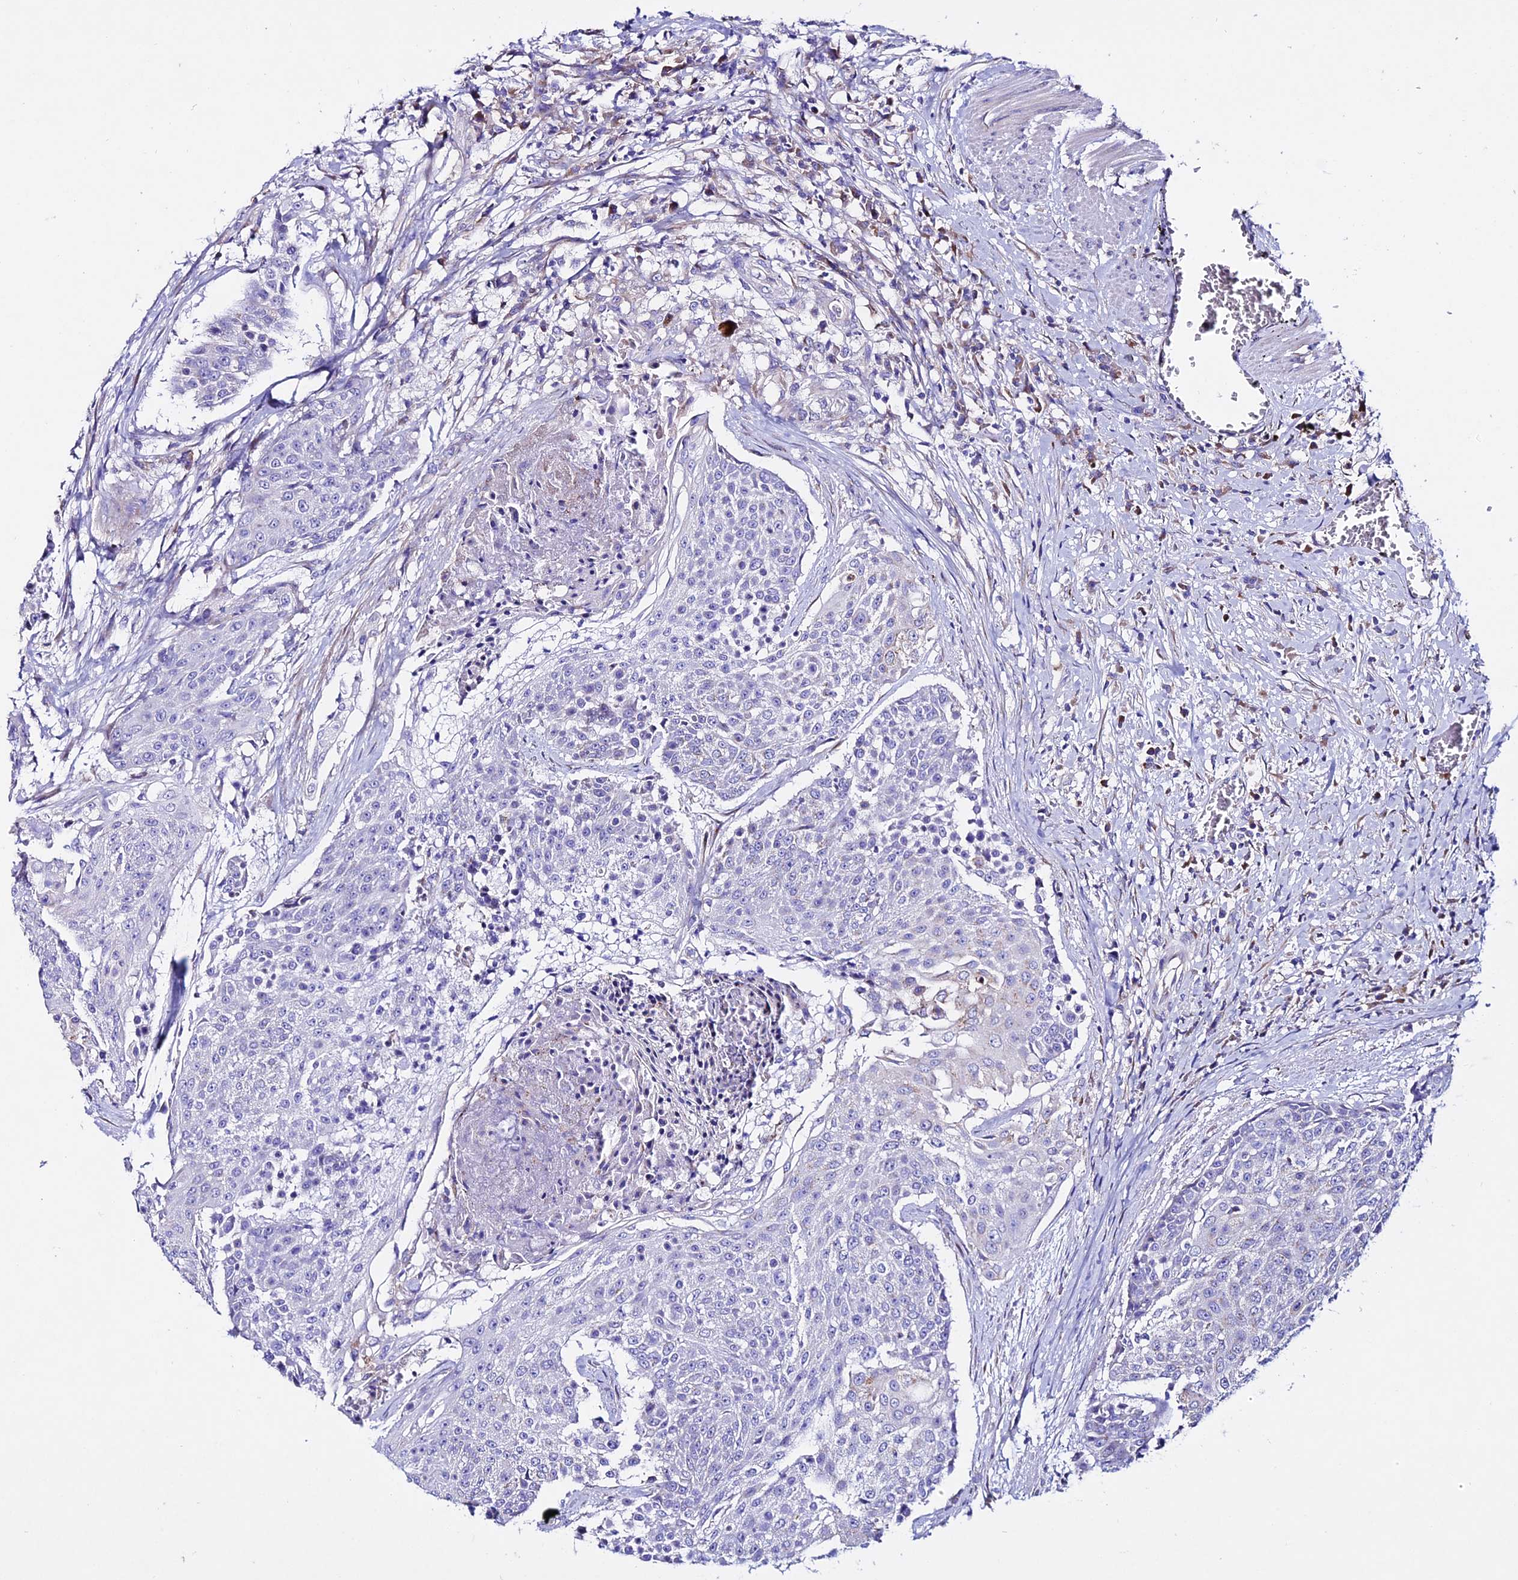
{"staining": {"intensity": "negative", "quantity": "none", "location": "none"}, "tissue": "urothelial cancer", "cell_type": "Tumor cells", "image_type": "cancer", "snomed": [{"axis": "morphology", "description": "Urothelial carcinoma, High grade"}, {"axis": "topography", "description": "Urinary bladder"}], "caption": "The photomicrograph demonstrates no significant expression in tumor cells of urothelial cancer.", "gene": "OR51Q1", "patient": {"sex": "female", "age": 63}}